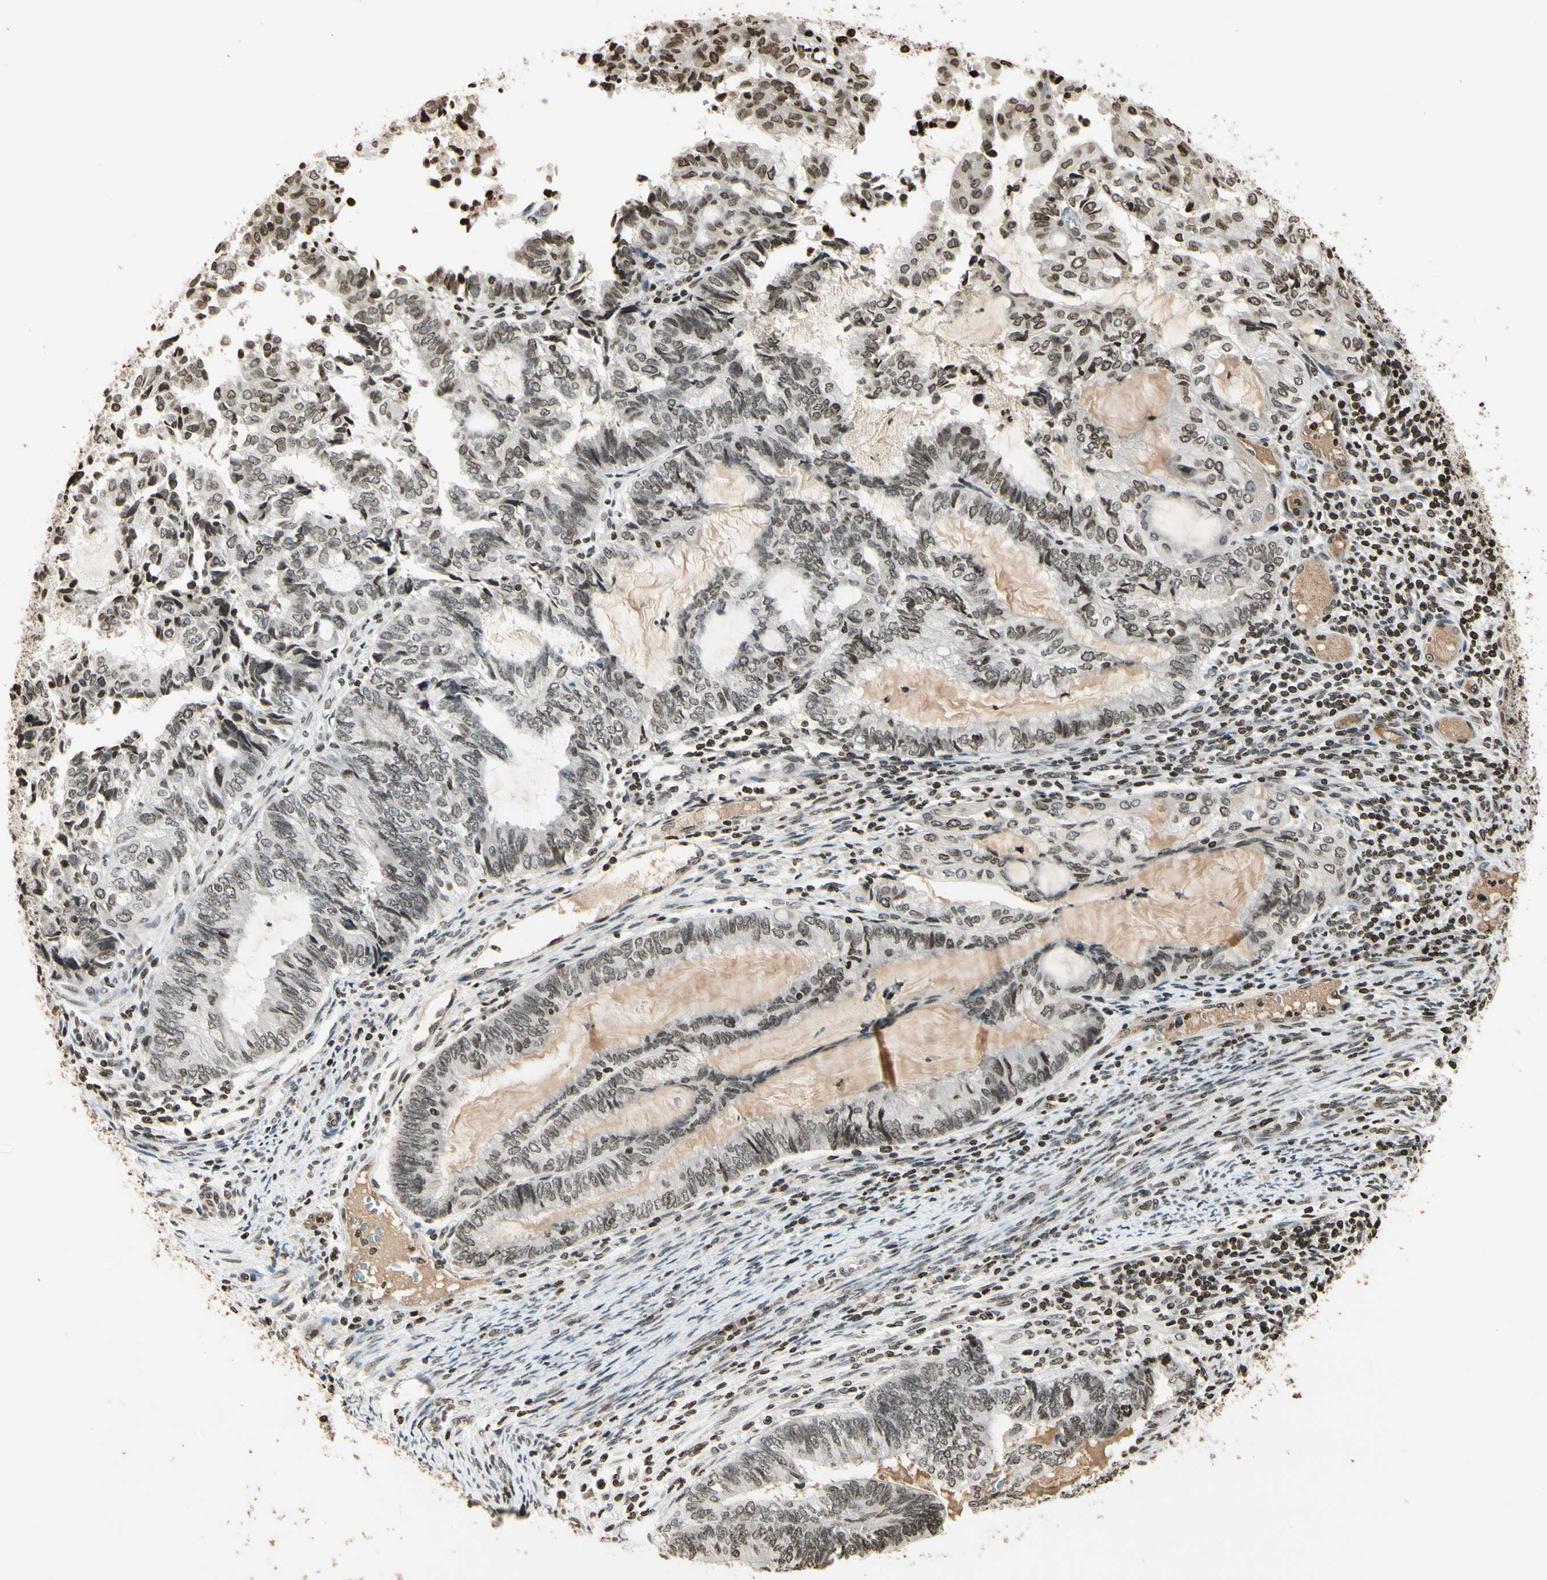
{"staining": {"intensity": "weak", "quantity": ">75%", "location": "nuclear"}, "tissue": "endometrial cancer", "cell_type": "Tumor cells", "image_type": "cancer", "snomed": [{"axis": "morphology", "description": "Adenocarcinoma, NOS"}, {"axis": "topography", "description": "Uterus"}, {"axis": "topography", "description": "Endometrium"}], "caption": "This image shows endometrial adenocarcinoma stained with immunohistochemistry to label a protein in brown. The nuclear of tumor cells show weak positivity for the protein. Nuclei are counter-stained blue.", "gene": "RORA", "patient": {"sex": "female", "age": 70}}